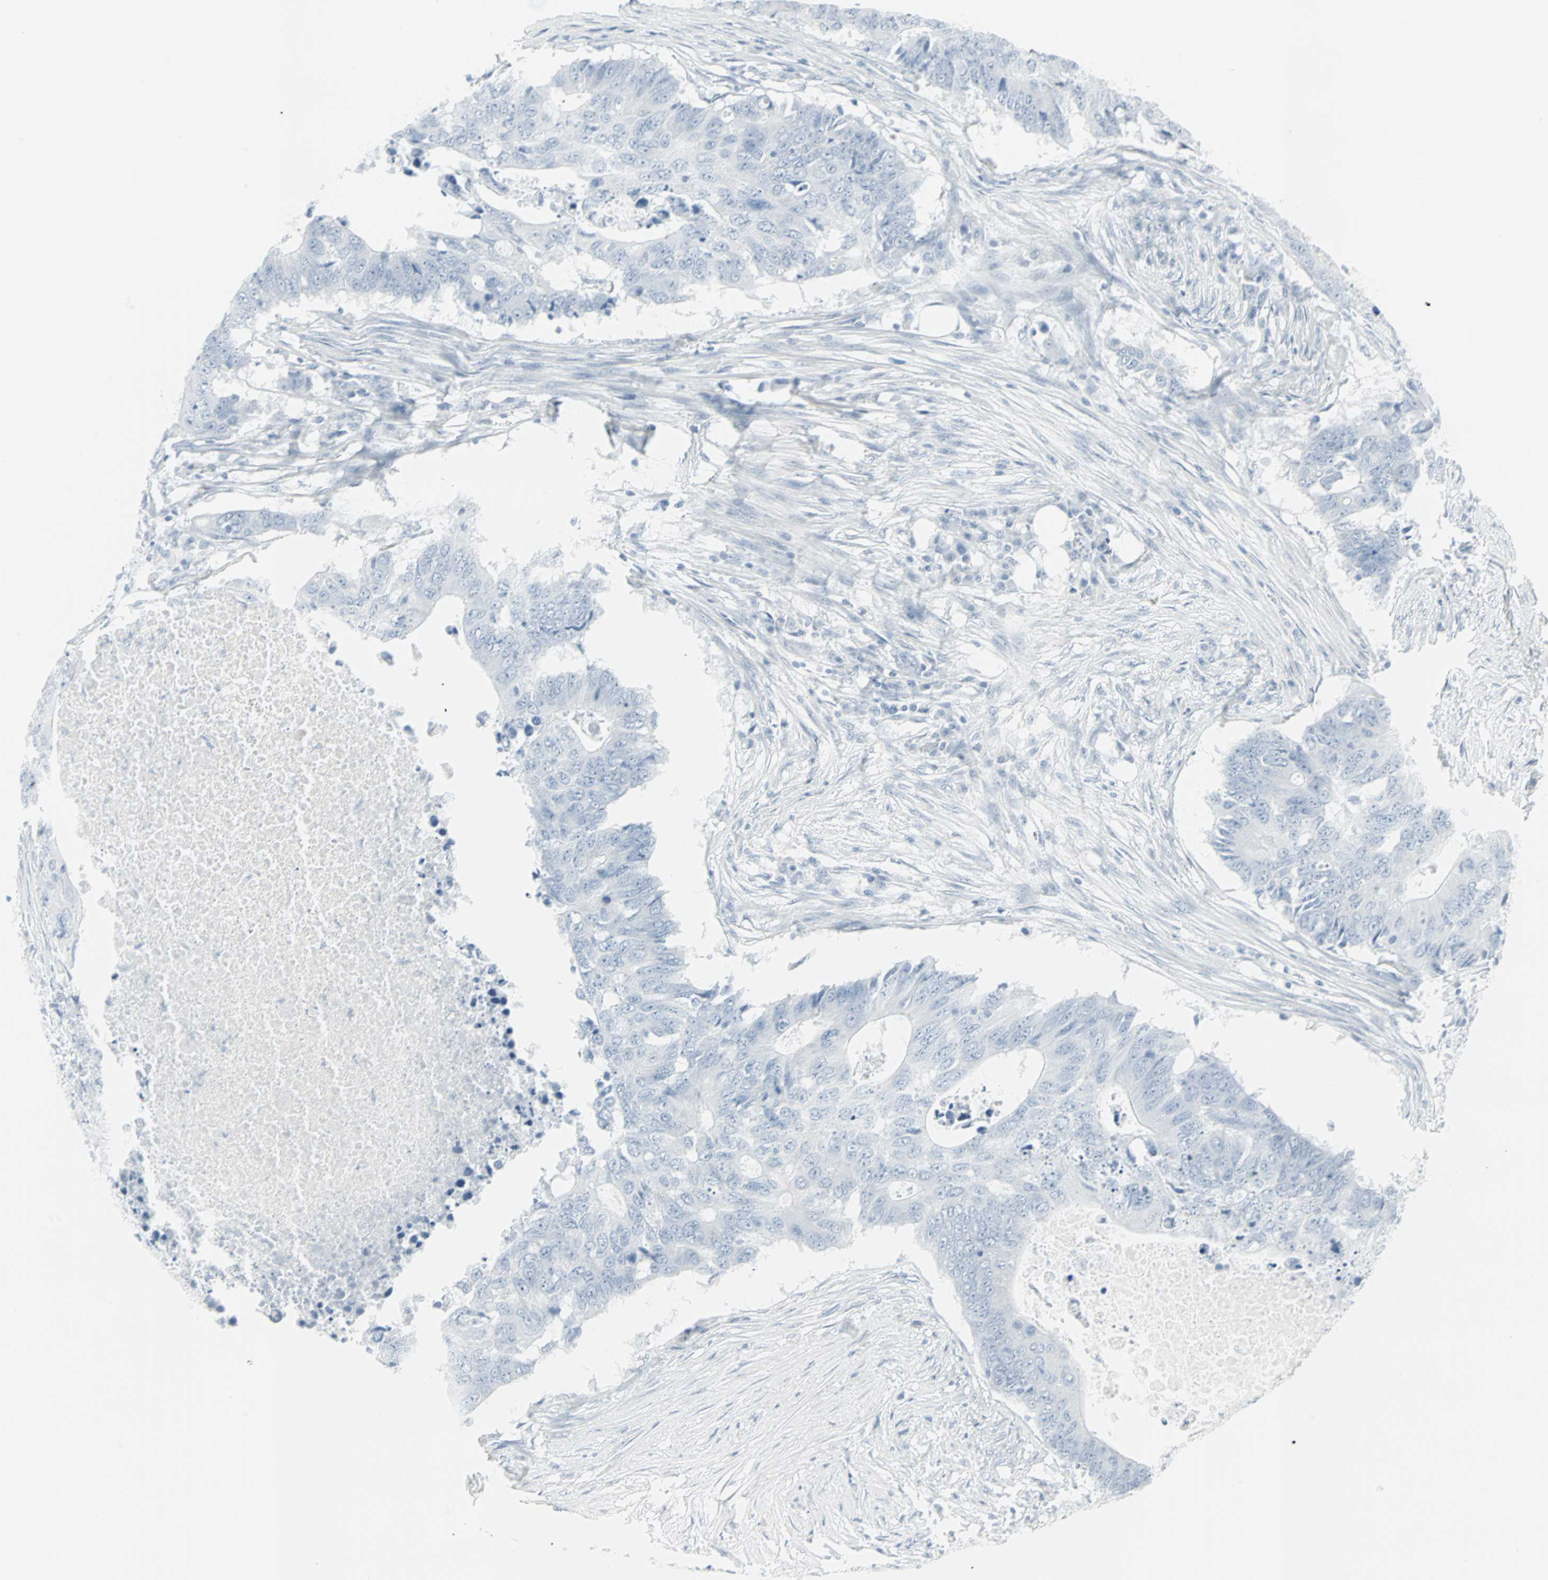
{"staining": {"intensity": "negative", "quantity": "none", "location": "none"}, "tissue": "colorectal cancer", "cell_type": "Tumor cells", "image_type": "cancer", "snomed": [{"axis": "morphology", "description": "Adenocarcinoma, NOS"}, {"axis": "topography", "description": "Colon"}], "caption": "Immunohistochemical staining of colorectal cancer (adenocarcinoma) exhibits no significant positivity in tumor cells. (Brightfield microscopy of DAB (3,3'-diaminobenzidine) immunohistochemistry at high magnification).", "gene": "LANCL3", "patient": {"sex": "male", "age": 71}}